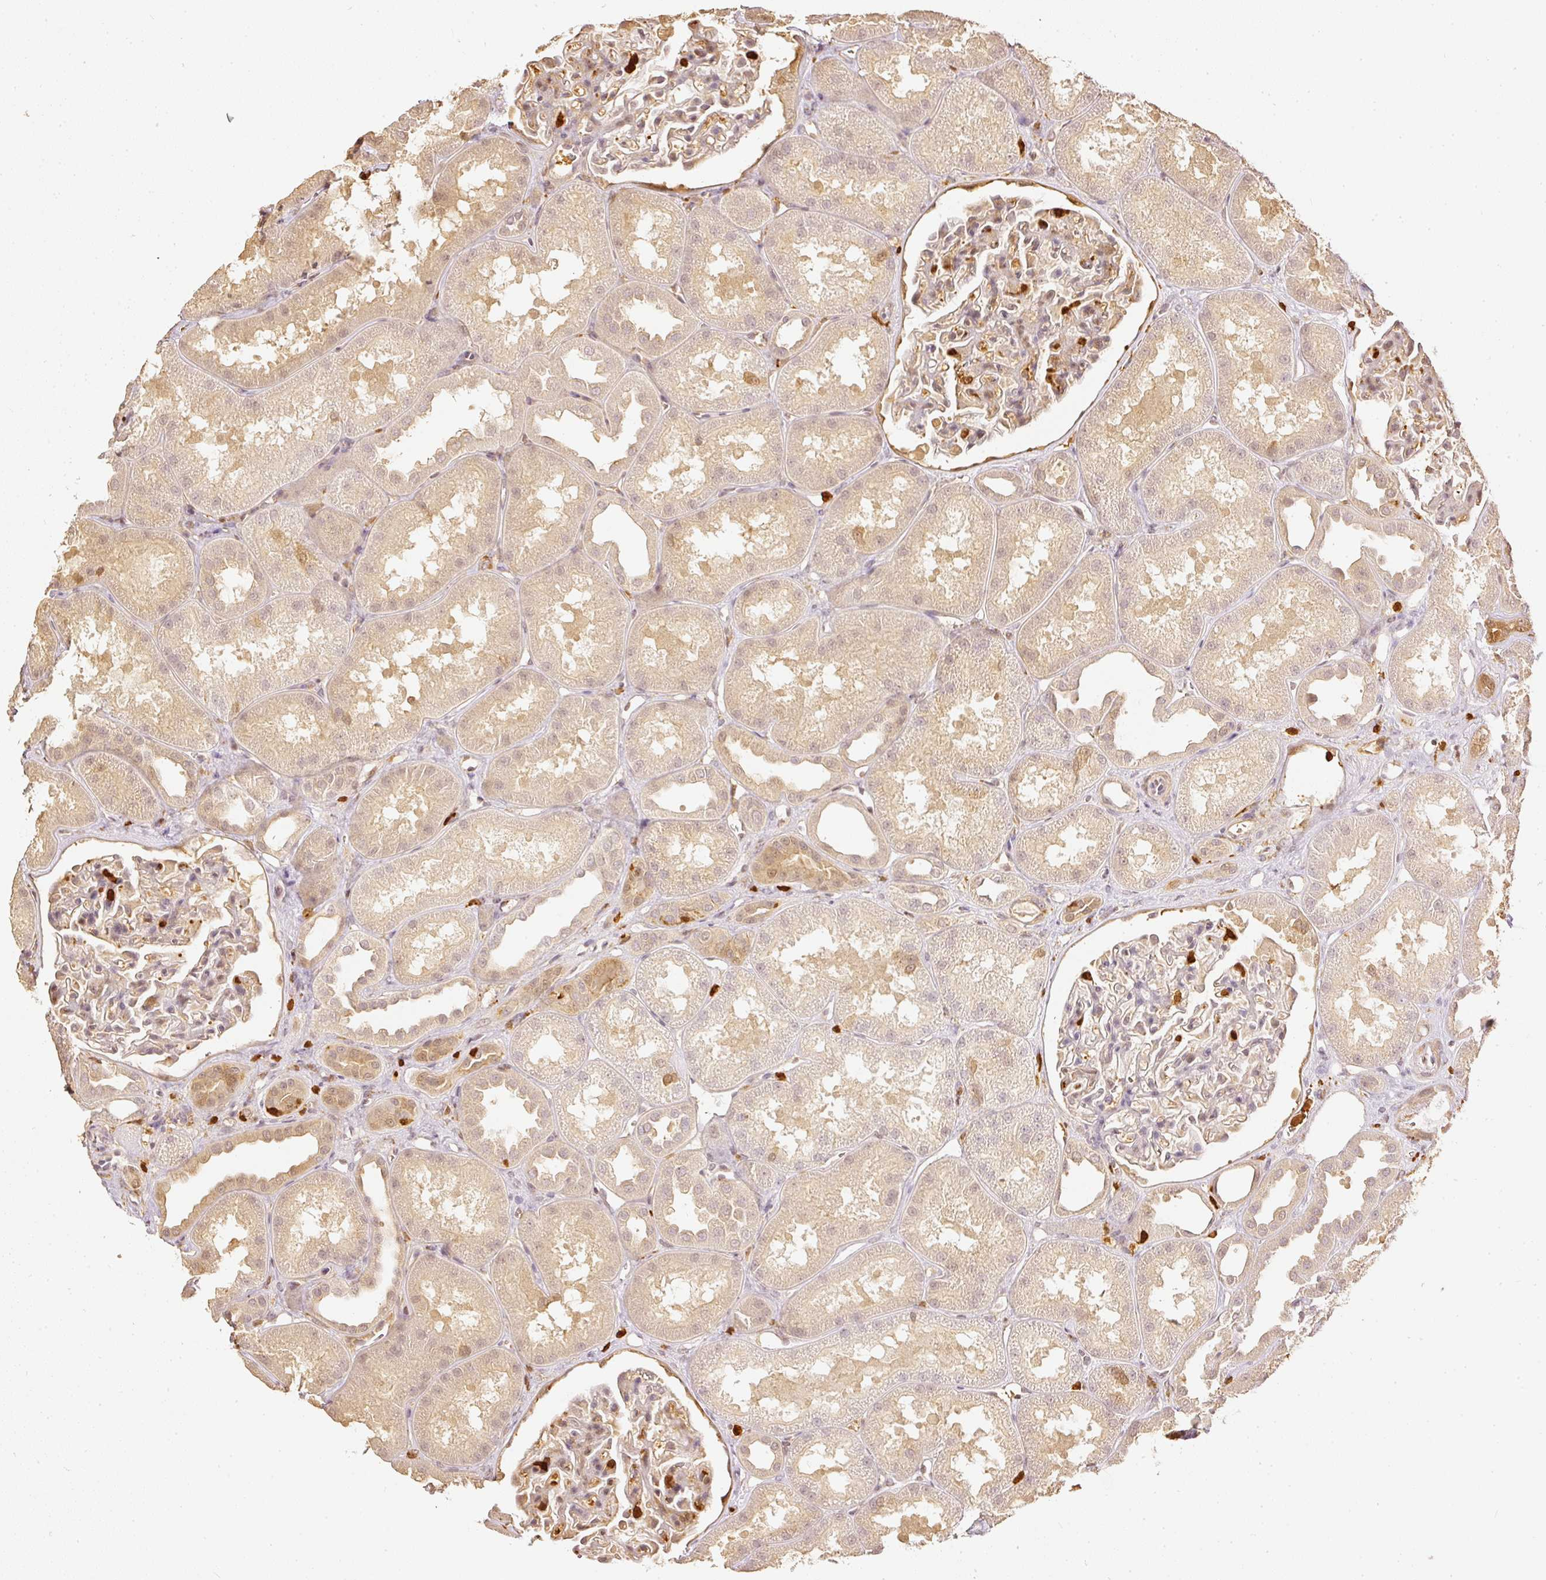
{"staining": {"intensity": "moderate", "quantity": "<25%", "location": "cytoplasmic/membranous"}, "tissue": "kidney", "cell_type": "Cells in glomeruli", "image_type": "normal", "snomed": [{"axis": "morphology", "description": "Normal tissue, NOS"}, {"axis": "topography", "description": "Kidney"}], "caption": "A brown stain labels moderate cytoplasmic/membranous expression of a protein in cells in glomeruli of unremarkable human kidney. Immunohistochemistry (ihc) stains the protein of interest in brown and the nuclei are stained blue.", "gene": "PFN1", "patient": {"sex": "male", "age": 61}}